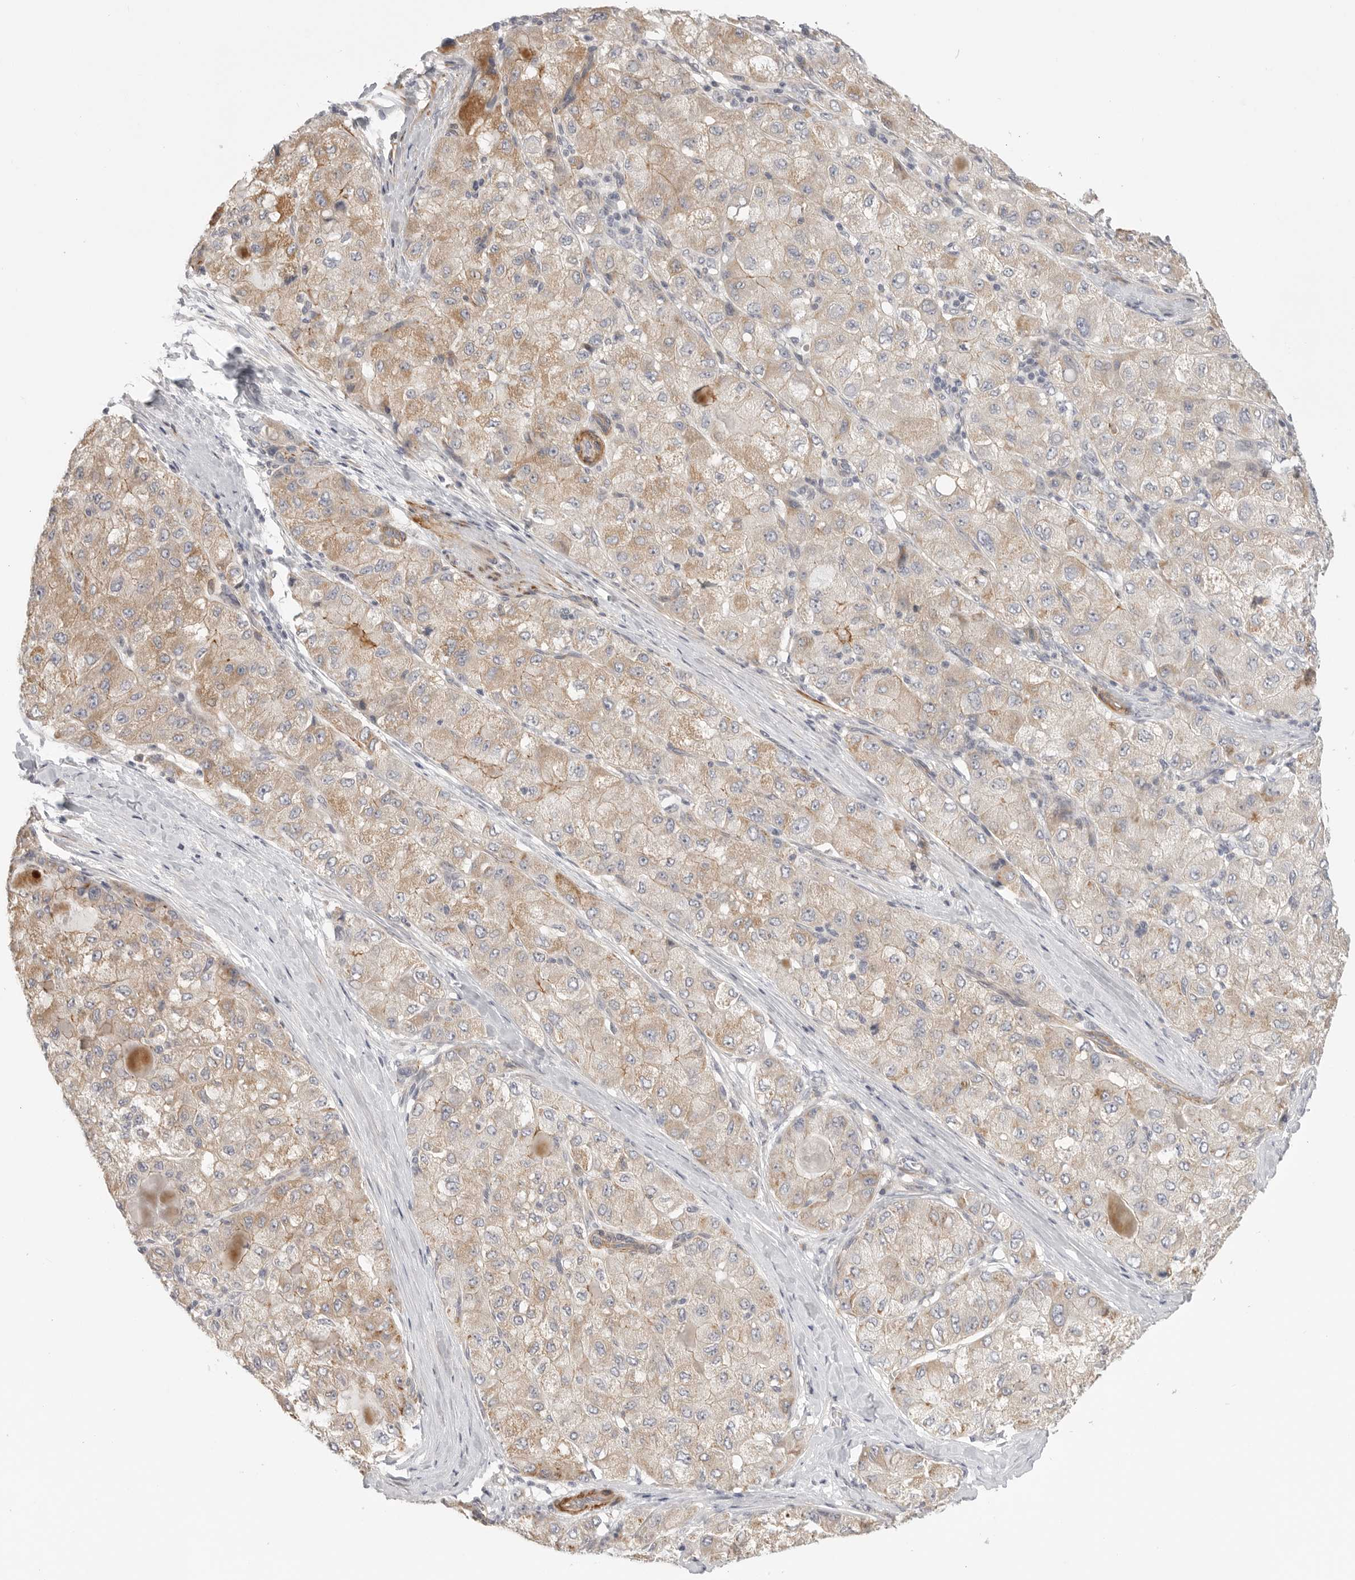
{"staining": {"intensity": "weak", "quantity": ">75%", "location": "cytoplasmic/membranous"}, "tissue": "liver cancer", "cell_type": "Tumor cells", "image_type": "cancer", "snomed": [{"axis": "morphology", "description": "Carcinoma, Hepatocellular, NOS"}, {"axis": "topography", "description": "Liver"}], "caption": "Liver cancer stained with IHC reveals weak cytoplasmic/membranous staining in about >75% of tumor cells. (brown staining indicates protein expression, while blue staining denotes nuclei).", "gene": "STAB2", "patient": {"sex": "male", "age": 80}}